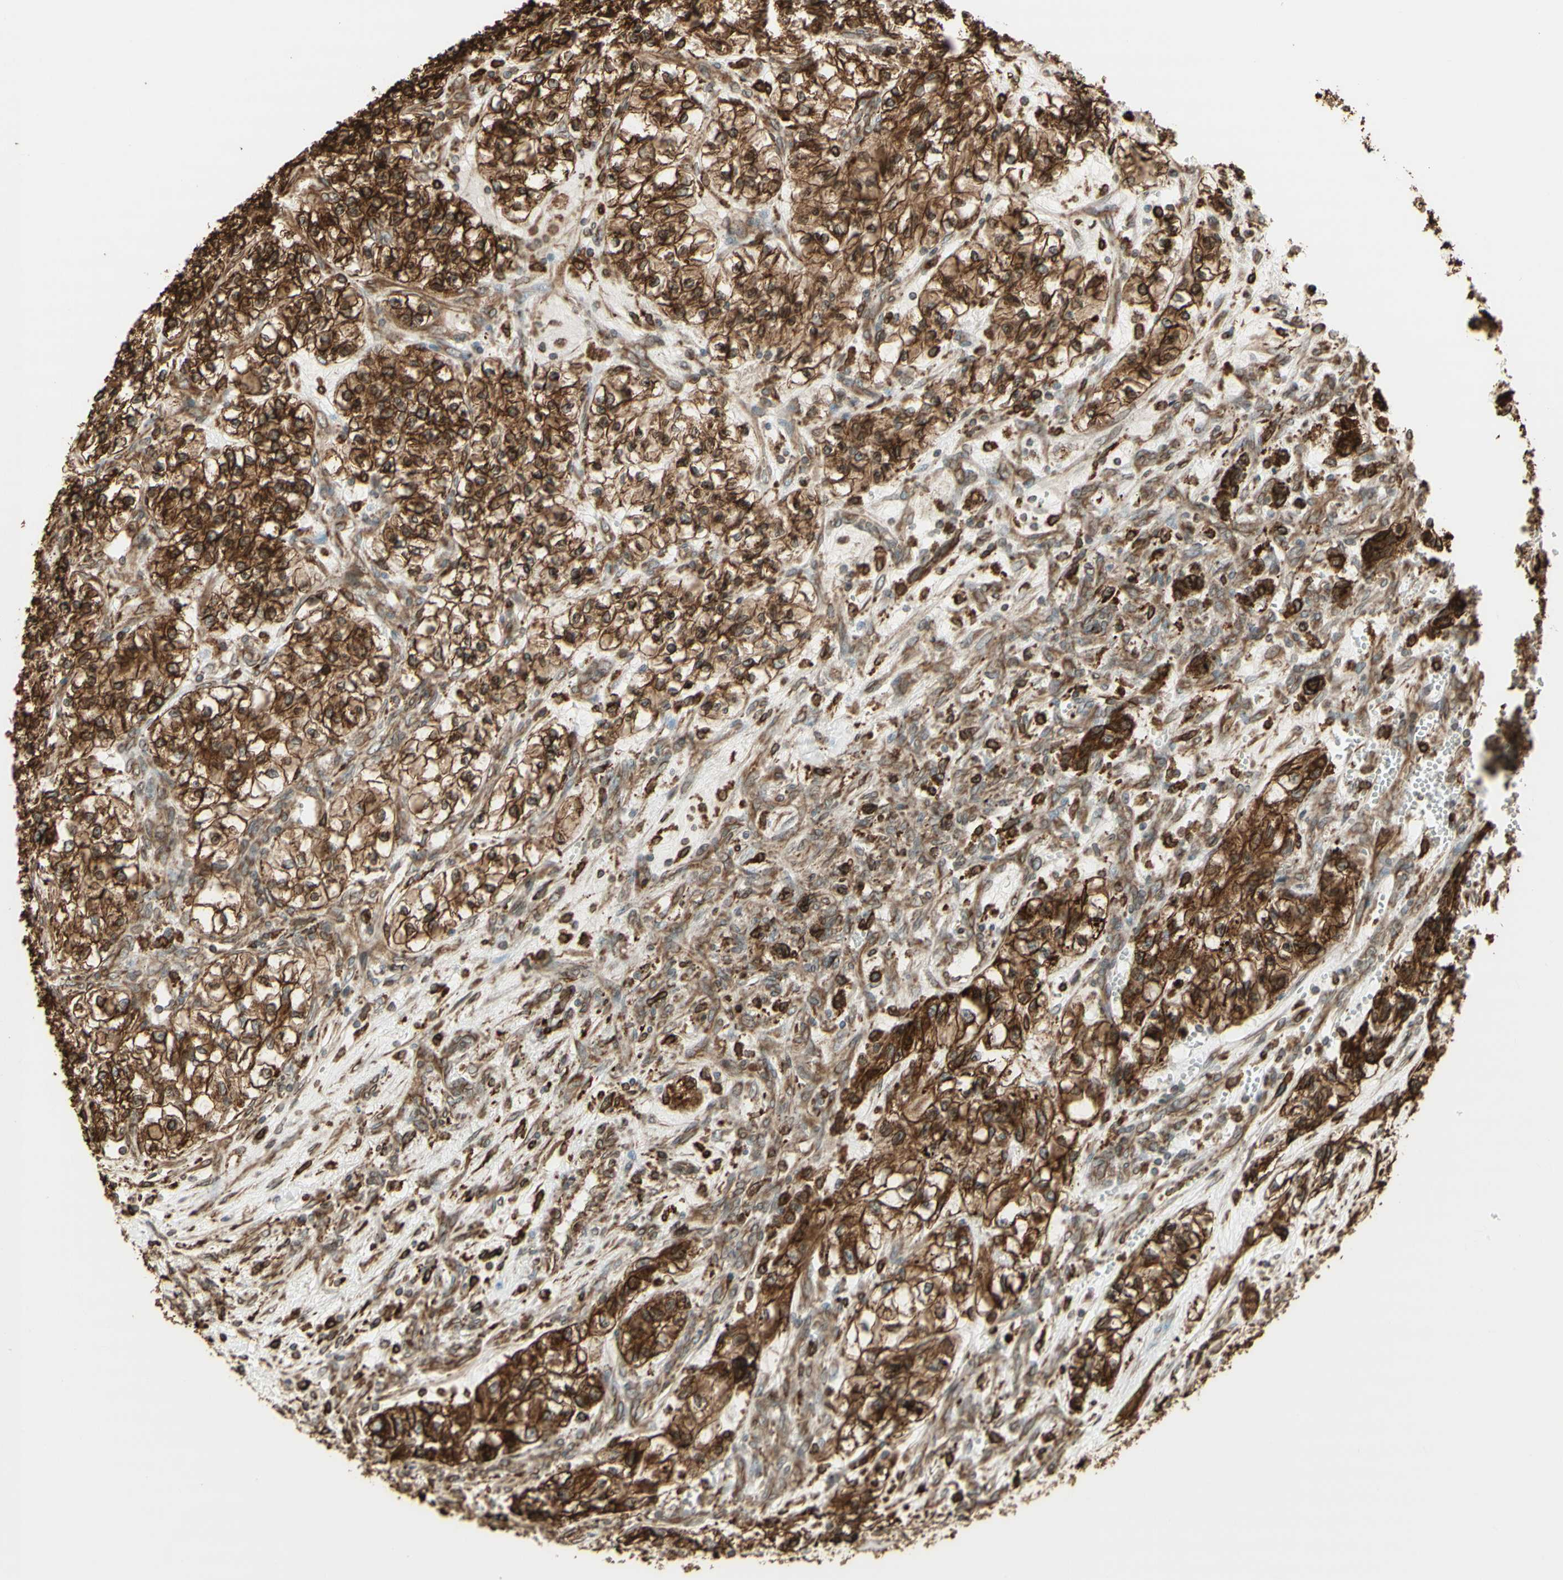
{"staining": {"intensity": "strong", "quantity": "25%-75%", "location": "cytoplasmic/membranous"}, "tissue": "renal cancer", "cell_type": "Tumor cells", "image_type": "cancer", "snomed": [{"axis": "morphology", "description": "Adenocarcinoma, NOS"}, {"axis": "topography", "description": "Kidney"}], "caption": "This image exhibits immunohistochemistry (IHC) staining of adenocarcinoma (renal), with high strong cytoplasmic/membranous staining in about 25%-75% of tumor cells.", "gene": "CANX", "patient": {"sex": "female", "age": 57}}